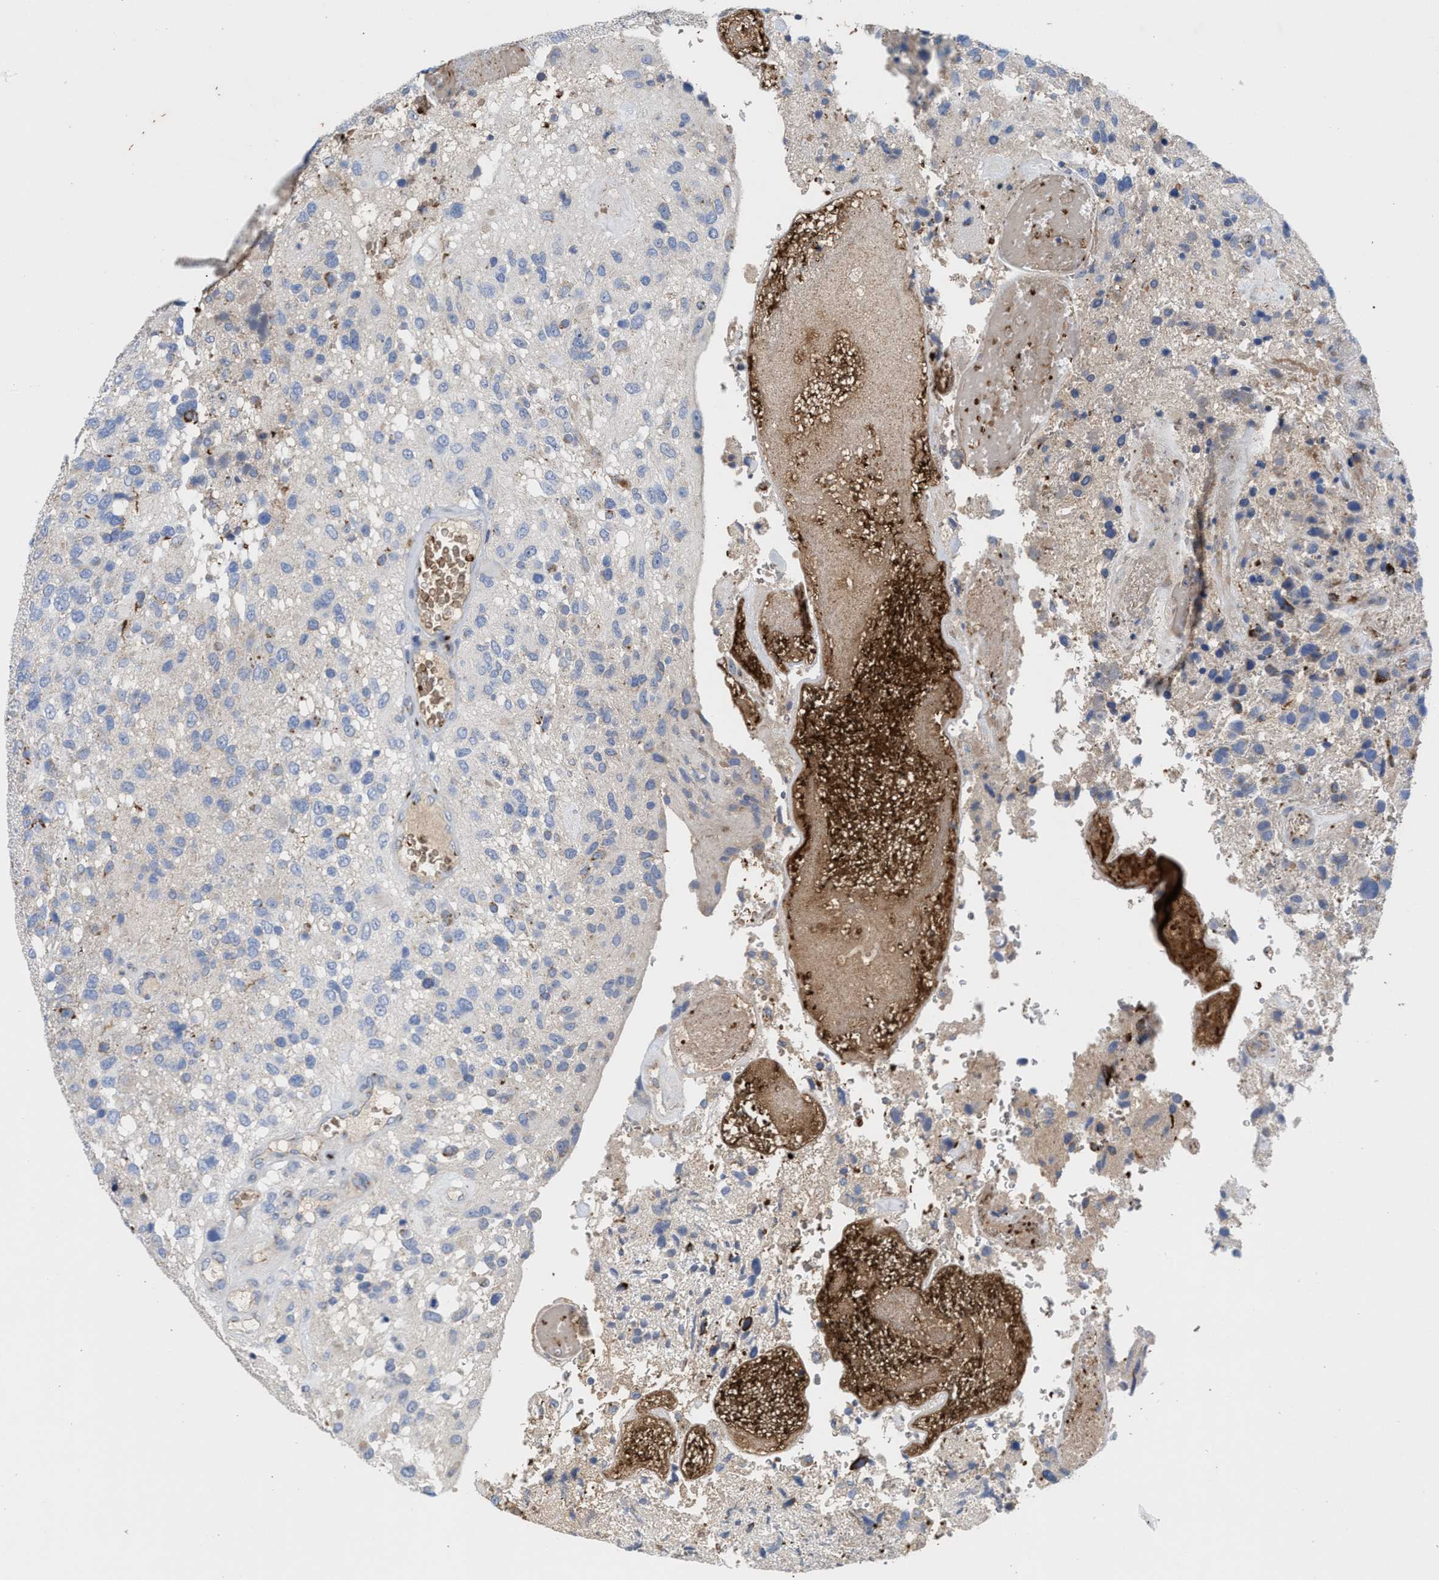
{"staining": {"intensity": "negative", "quantity": "none", "location": "none"}, "tissue": "glioma", "cell_type": "Tumor cells", "image_type": "cancer", "snomed": [{"axis": "morphology", "description": "Glioma, malignant, High grade"}, {"axis": "topography", "description": "Brain"}], "caption": "Glioma stained for a protein using immunohistochemistry displays no expression tumor cells.", "gene": "CCL2", "patient": {"sex": "female", "age": 58}}